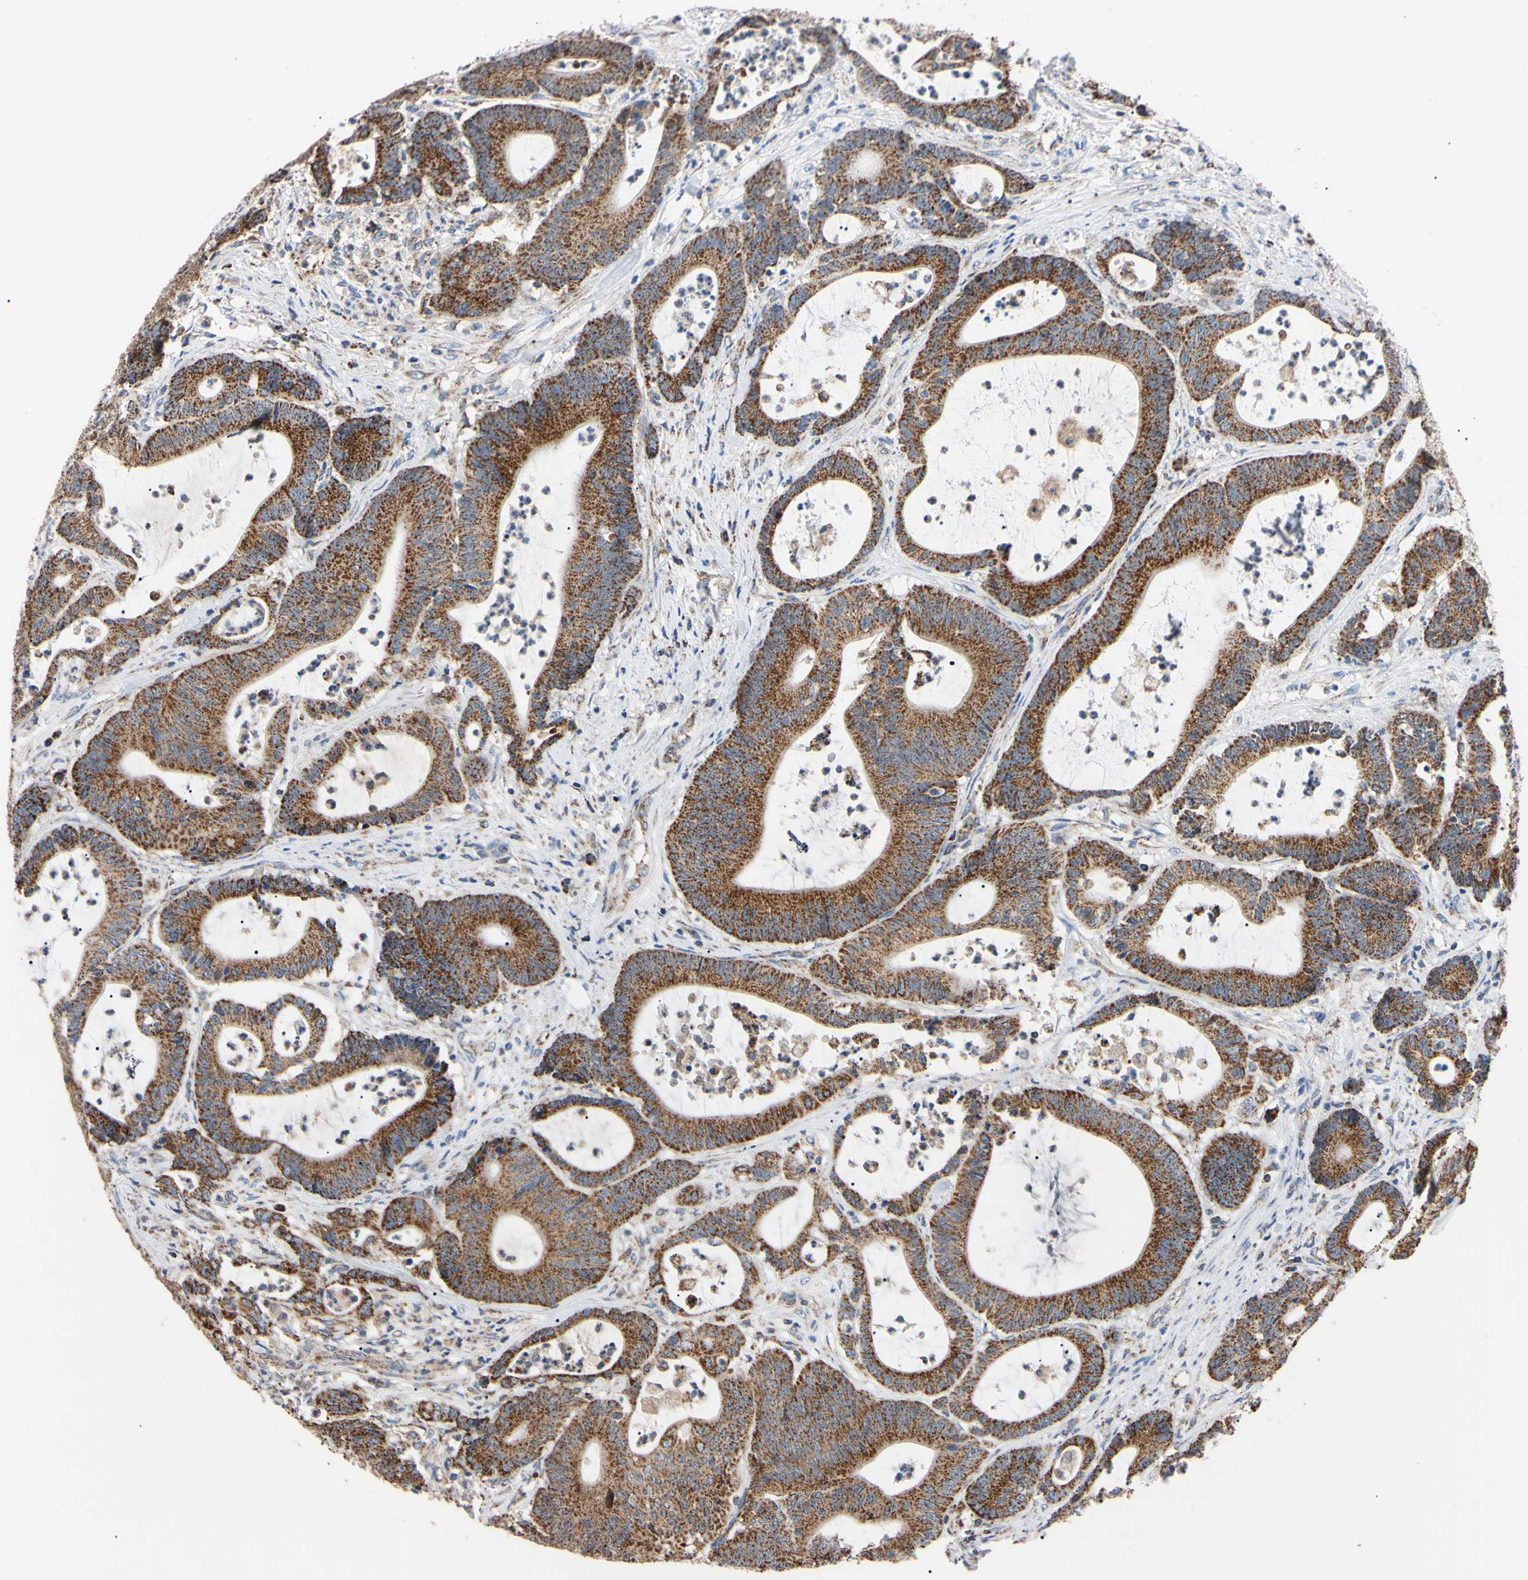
{"staining": {"intensity": "strong", "quantity": ">75%", "location": "cytoplasmic/membranous"}, "tissue": "colorectal cancer", "cell_type": "Tumor cells", "image_type": "cancer", "snomed": [{"axis": "morphology", "description": "Adenocarcinoma, NOS"}, {"axis": "topography", "description": "Colon"}], "caption": "About >75% of tumor cells in human colorectal cancer (adenocarcinoma) display strong cytoplasmic/membranous protein staining as visualized by brown immunohistochemical staining.", "gene": "CLPP", "patient": {"sex": "female", "age": 84}}